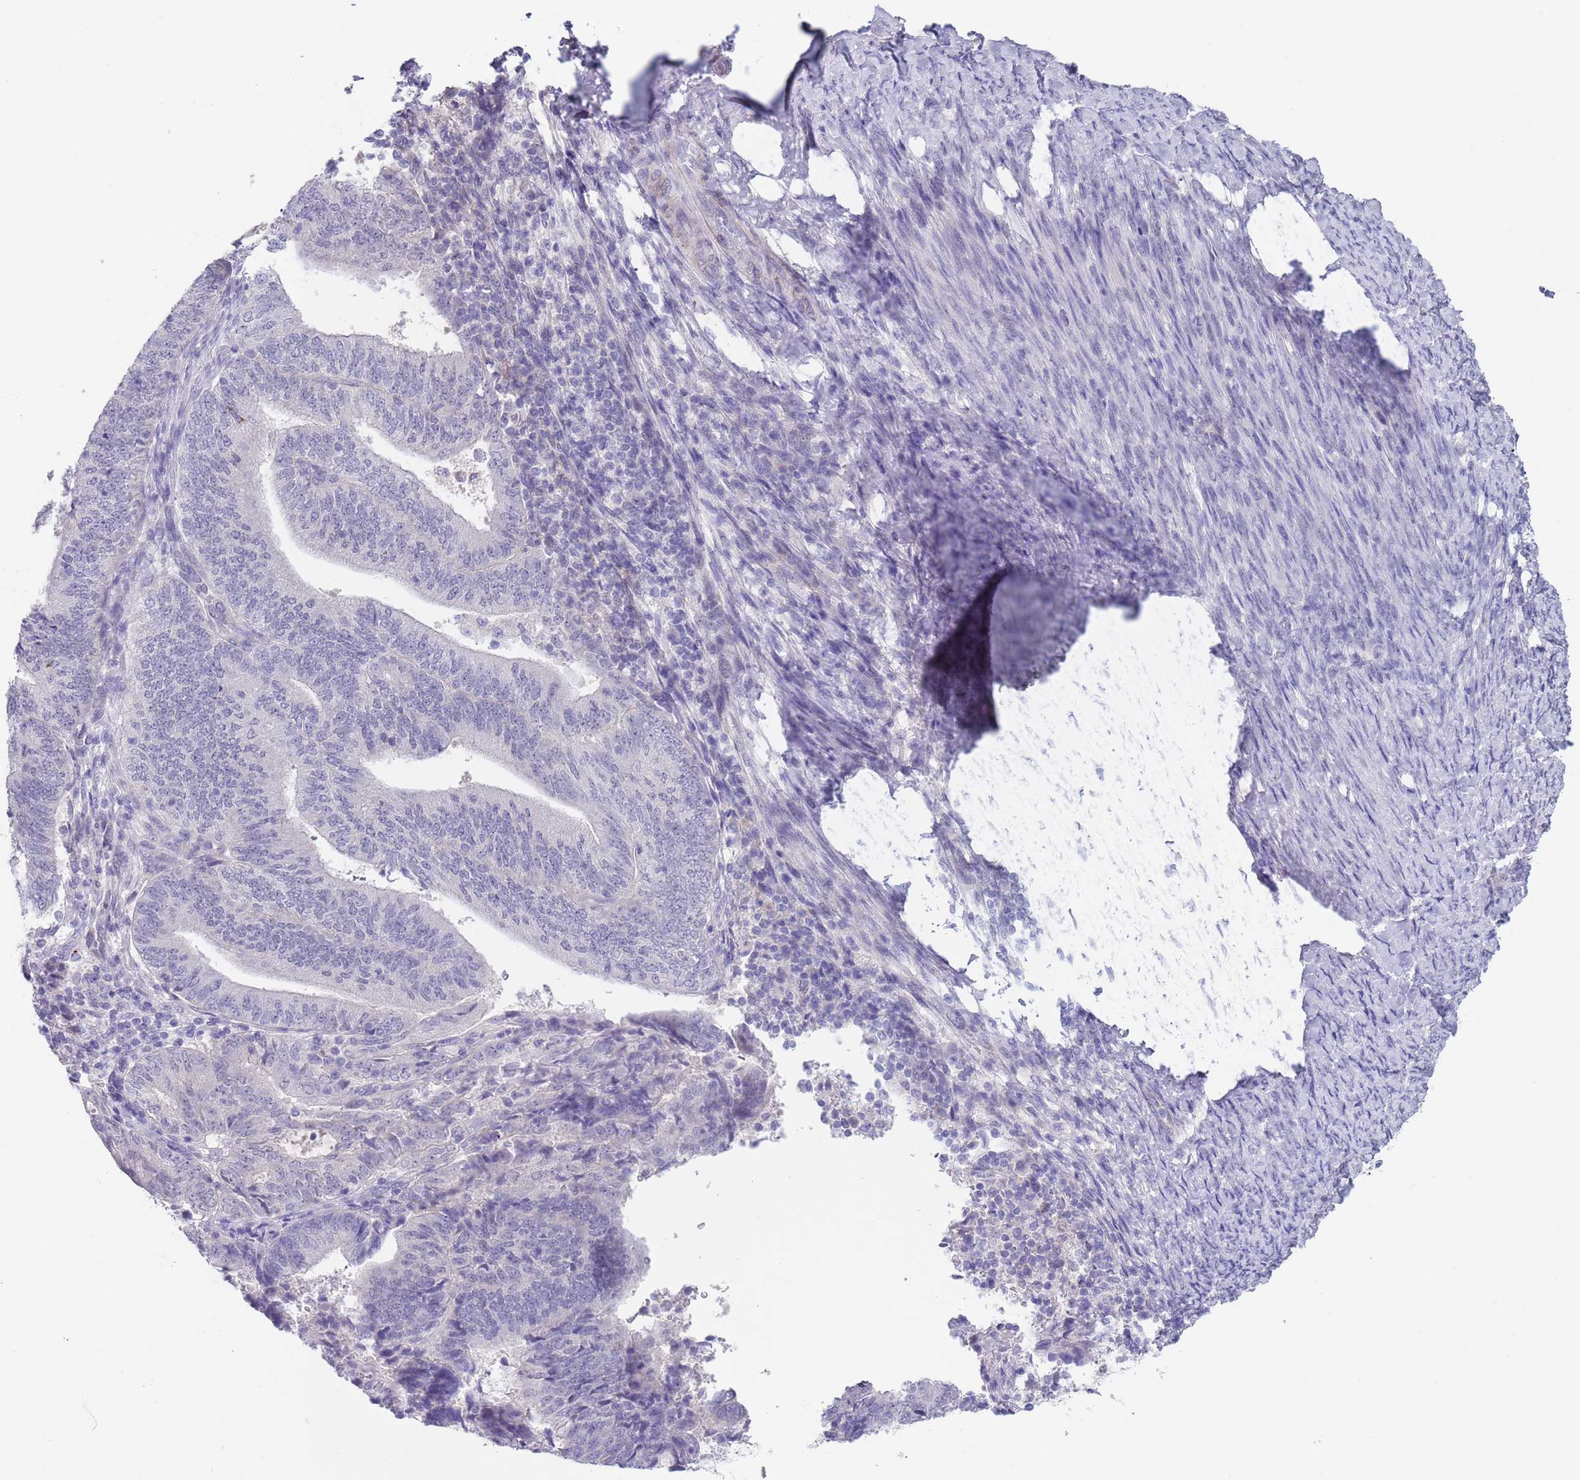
{"staining": {"intensity": "negative", "quantity": "none", "location": "none"}, "tissue": "endometrial cancer", "cell_type": "Tumor cells", "image_type": "cancer", "snomed": [{"axis": "morphology", "description": "Adenocarcinoma, NOS"}, {"axis": "topography", "description": "Endometrium"}], "caption": "This is an immunohistochemistry (IHC) photomicrograph of endometrial cancer (adenocarcinoma). There is no staining in tumor cells.", "gene": "RNF169", "patient": {"sex": "female", "age": 70}}